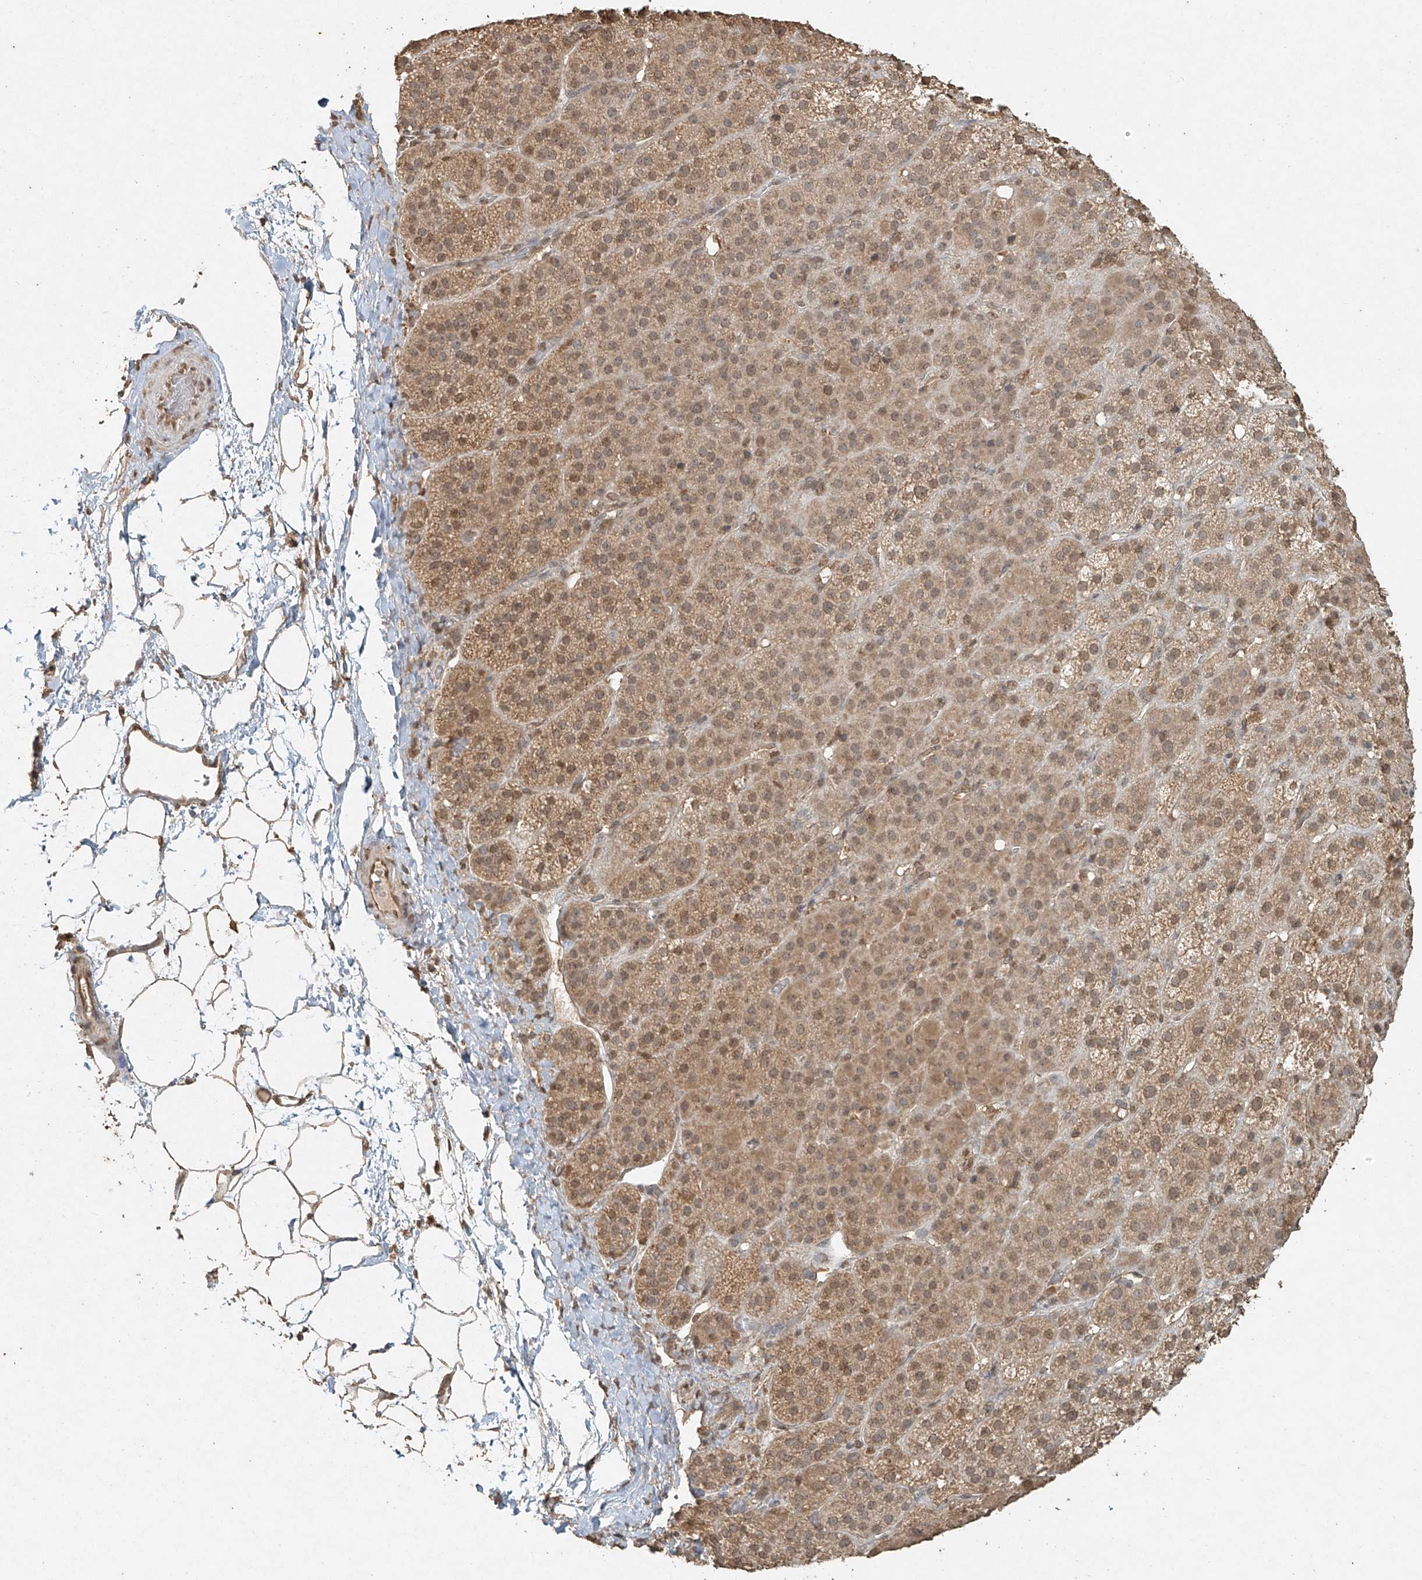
{"staining": {"intensity": "moderate", "quantity": ">75%", "location": "cytoplasmic/membranous,nuclear"}, "tissue": "adrenal gland", "cell_type": "Glandular cells", "image_type": "normal", "snomed": [{"axis": "morphology", "description": "Normal tissue, NOS"}, {"axis": "topography", "description": "Adrenal gland"}], "caption": "Approximately >75% of glandular cells in unremarkable adrenal gland display moderate cytoplasmic/membranous,nuclear protein positivity as visualized by brown immunohistochemical staining.", "gene": "TIGAR", "patient": {"sex": "female", "age": 57}}